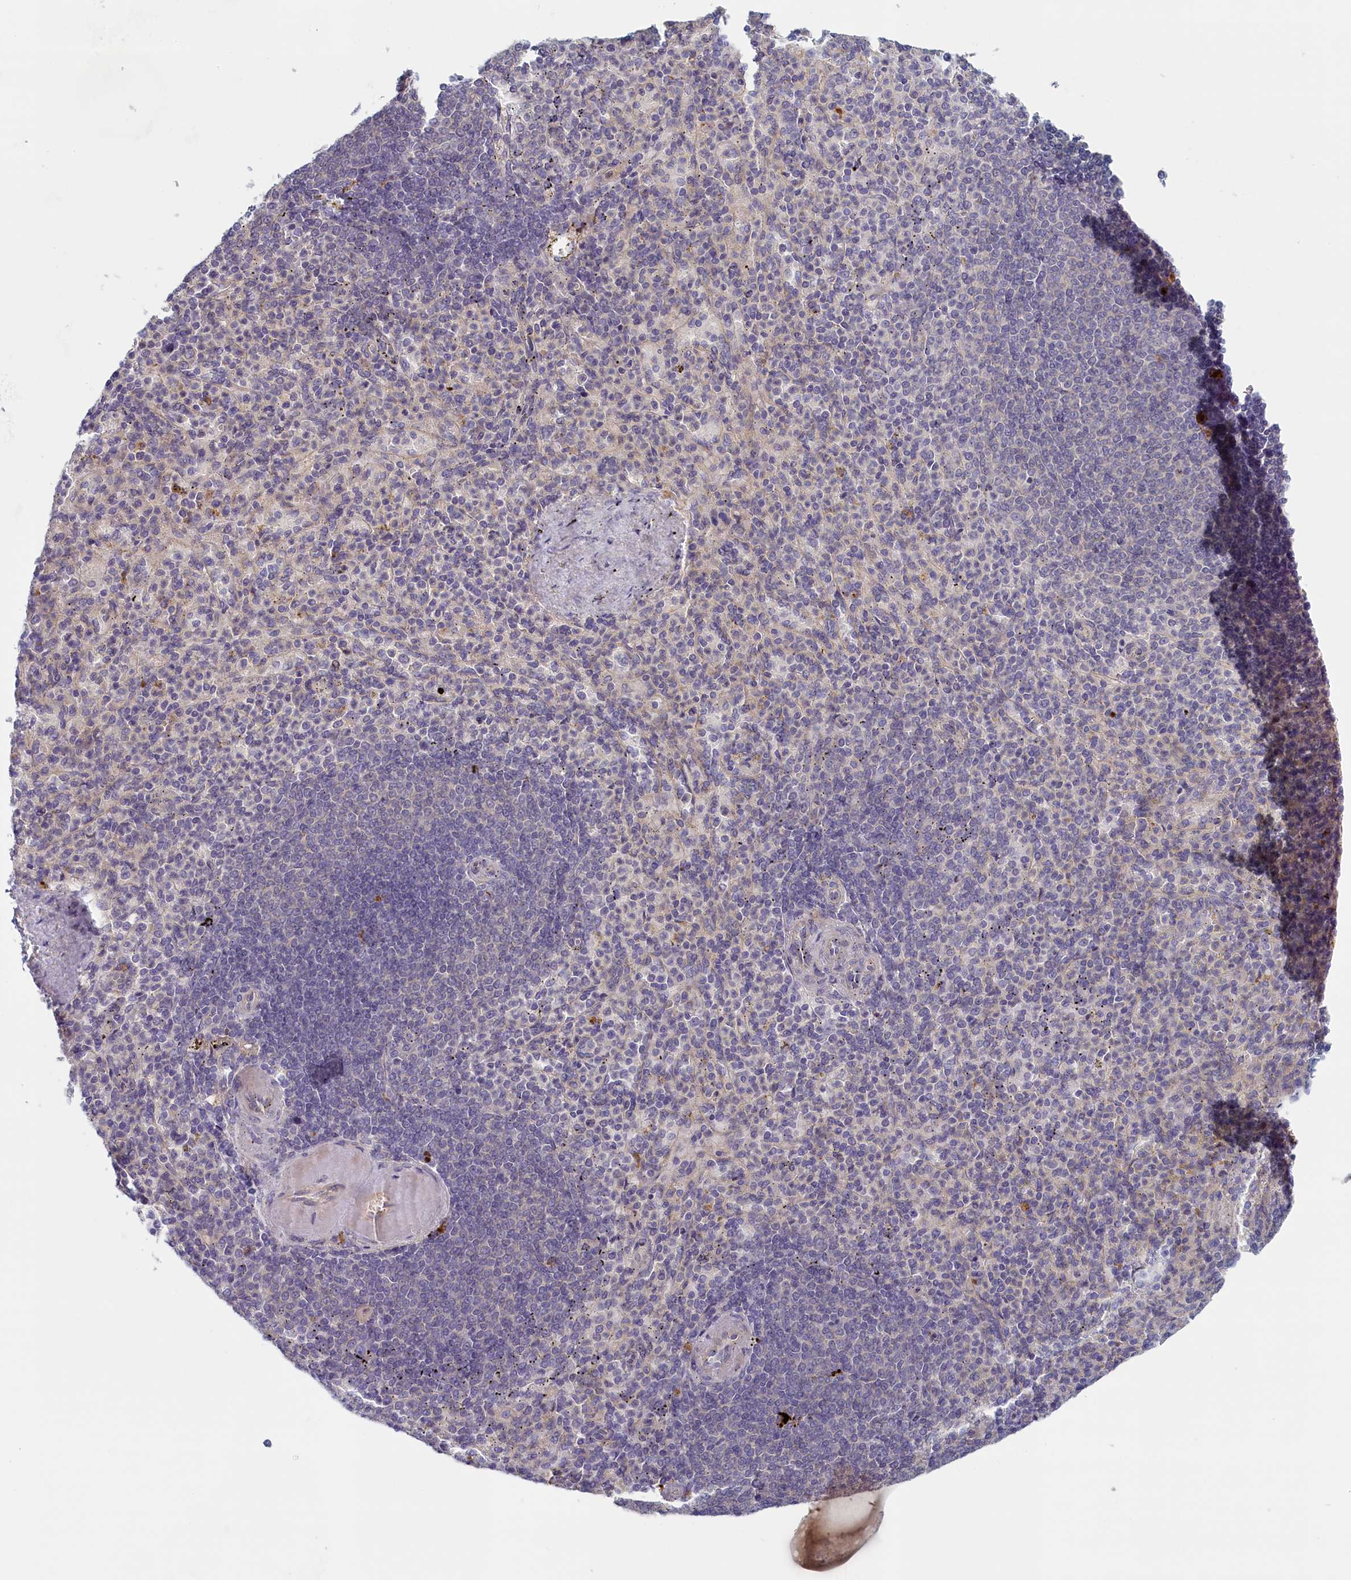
{"staining": {"intensity": "negative", "quantity": "none", "location": "none"}, "tissue": "spleen", "cell_type": "Cells in red pulp", "image_type": "normal", "snomed": [{"axis": "morphology", "description": "Normal tissue, NOS"}, {"axis": "topography", "description": "Spleen"}], "caption": "The image displays no significant positivity in cells in red pulp of spleen. (DAB (3,3'-diaminobenzidine) IHC visualized using brightfield microscopy, high magnification).", "gene": "STX16", "patient": {"sex": "female", "age": 74}}